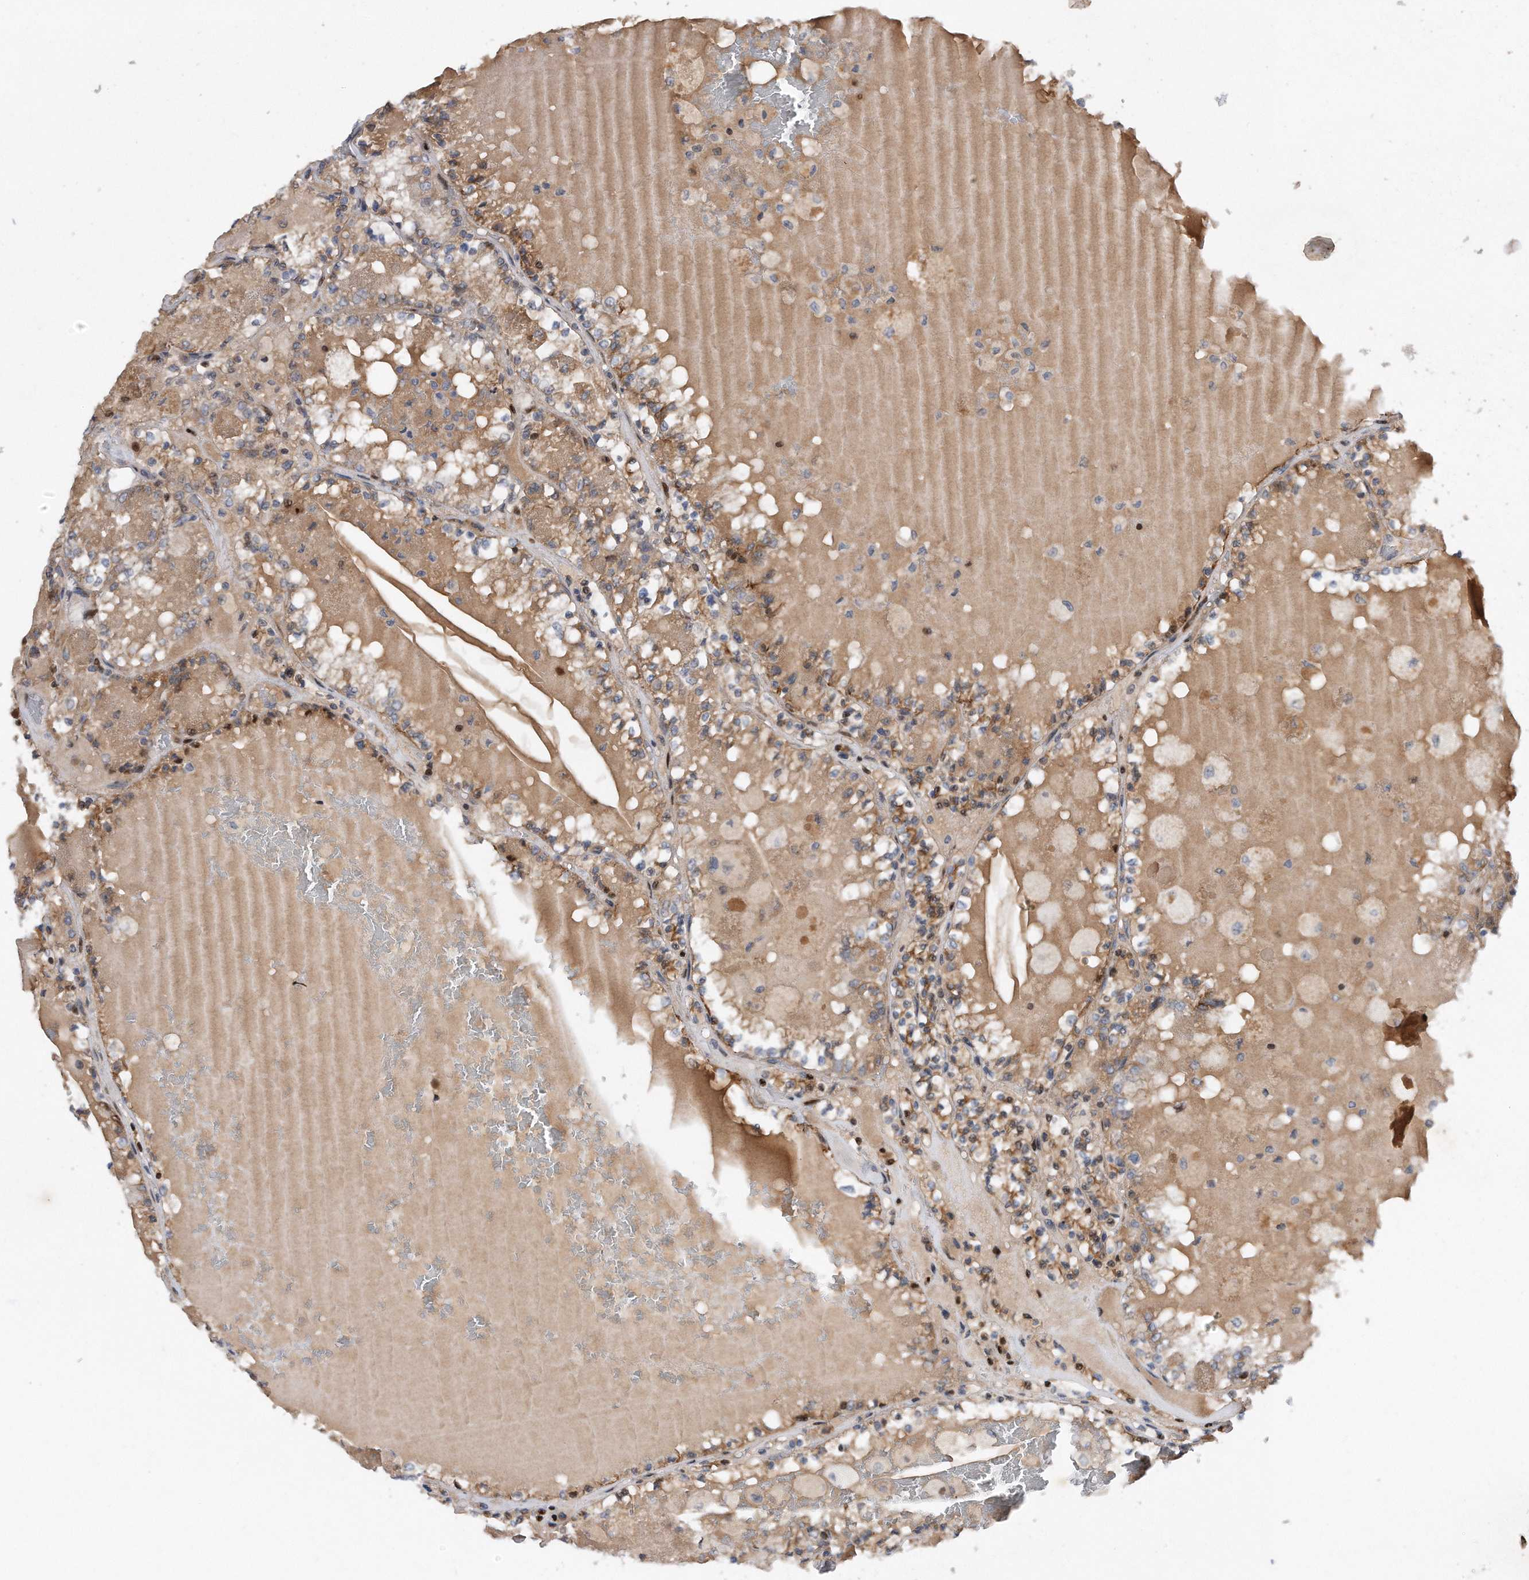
{"staining": {"intensity": "negative", "quantity": "none", "location": "none"}, "tissue": "renal cancer", "cell_type": "Tumor cells", "image_type": "cancer", "snomed": [{"axis": "morphology", "description": "Adenocarcinoma, NOS"}, {"axis": "topography", "description": "Kidney"}], "caption": "This histopathology image is of renal cancer stained with immunohistochemistry (IHC) to label a protein in brown with the nuclei are counter-stained blue. There is no expression in tumor cells.", "gene": "CDH12", "patient": {"sex": "female", "age": 56}}